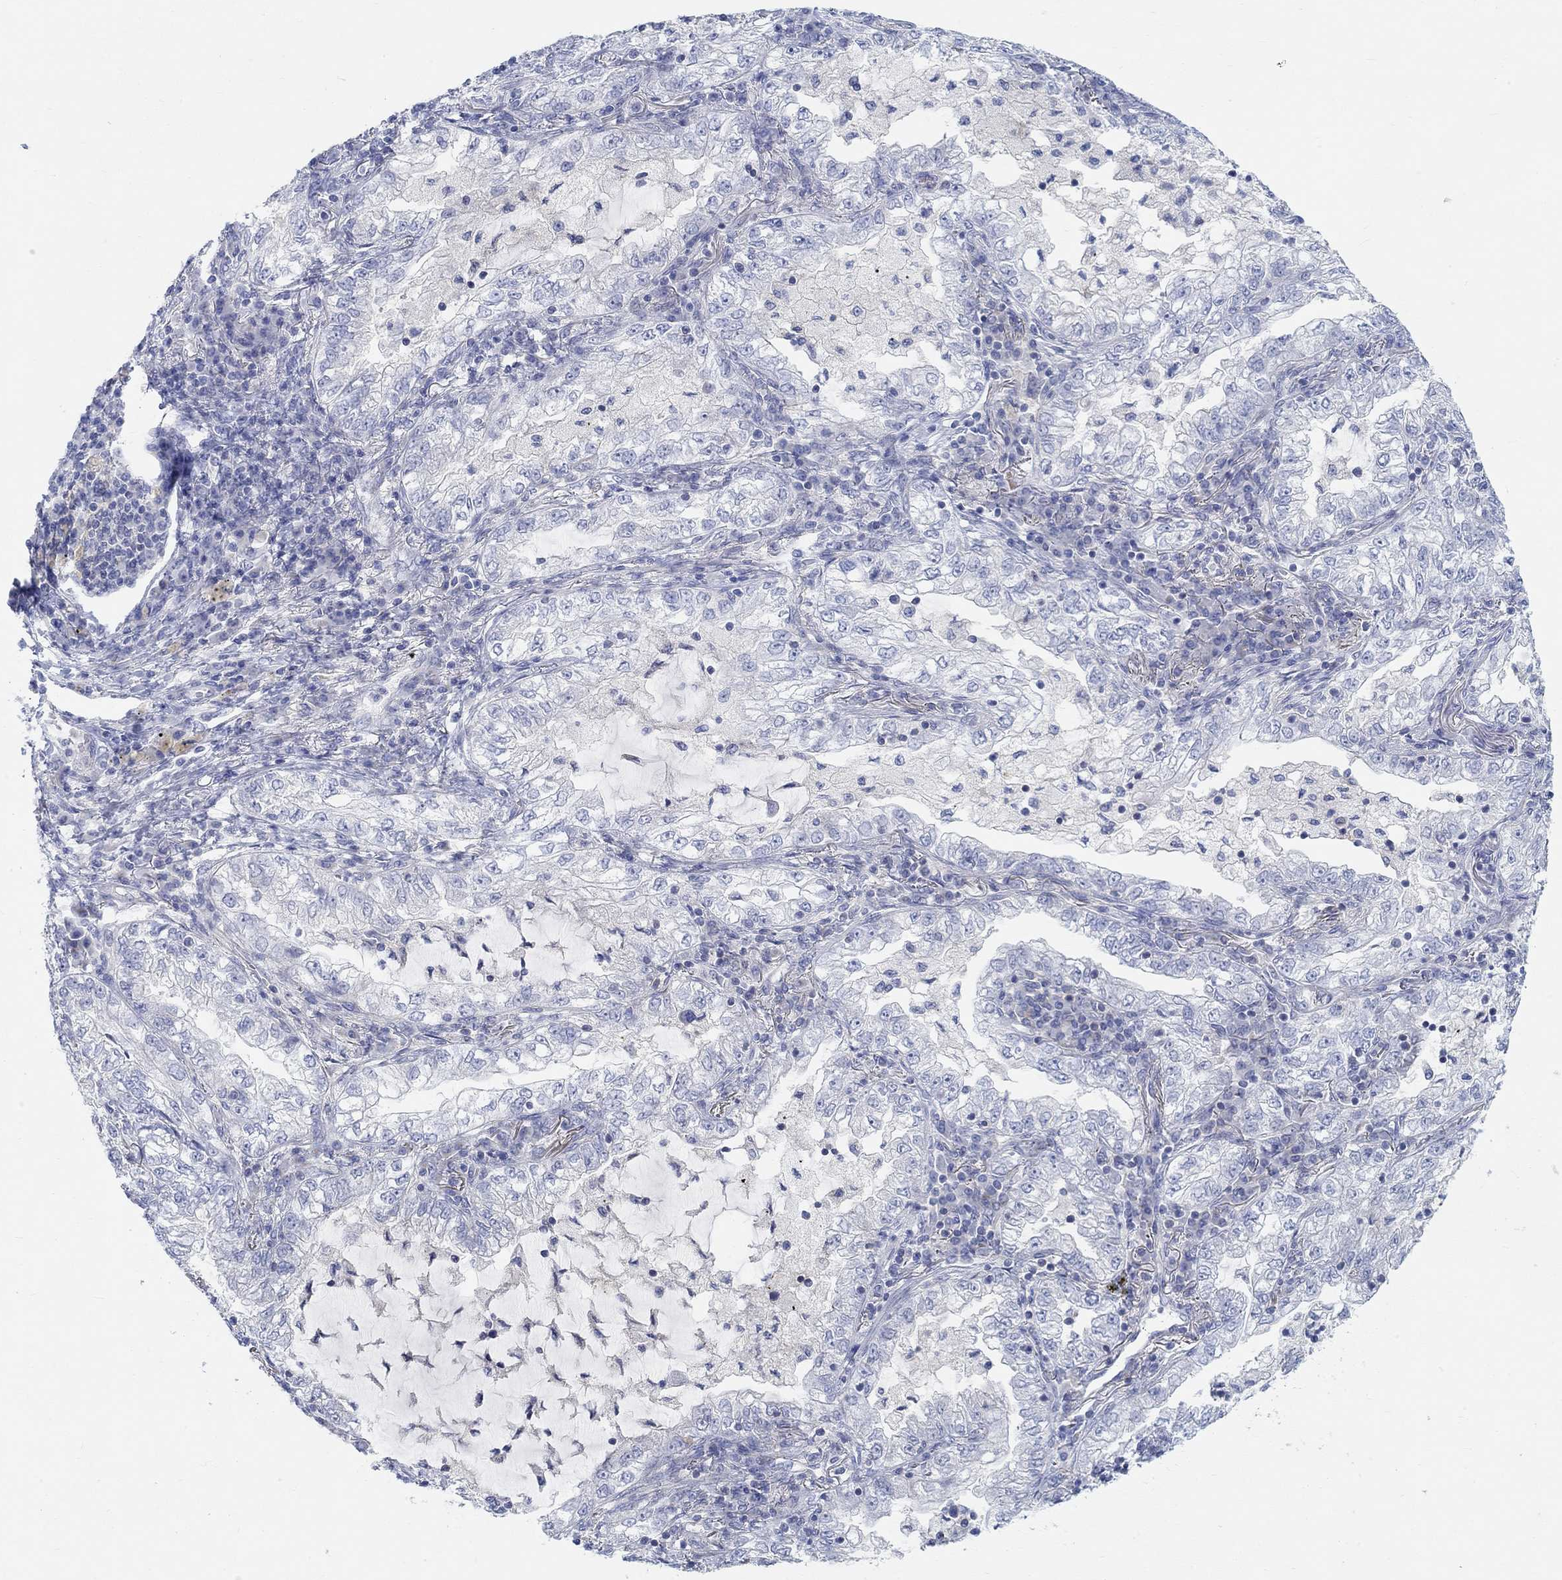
{"staining": {"intensity": "negative", "quantity": "none", "location": "none"}, "tissue": "lung cancer", "cell_type": "Tumor cells", "image_type": "cancer", "snomed": [{"axis": "morphology", "description": "Adenocarcinoma, NOS"}, {"axis": "topography", "description": "Lung"}], "caption": "DAB (3,3'-diaminobenzidine) immunohistochemical staining of human lung adenocarcinoma shows no significant expression in tumor cells.", "gene": "NAV3", "patient": {"sex": "female", "age": 73}}